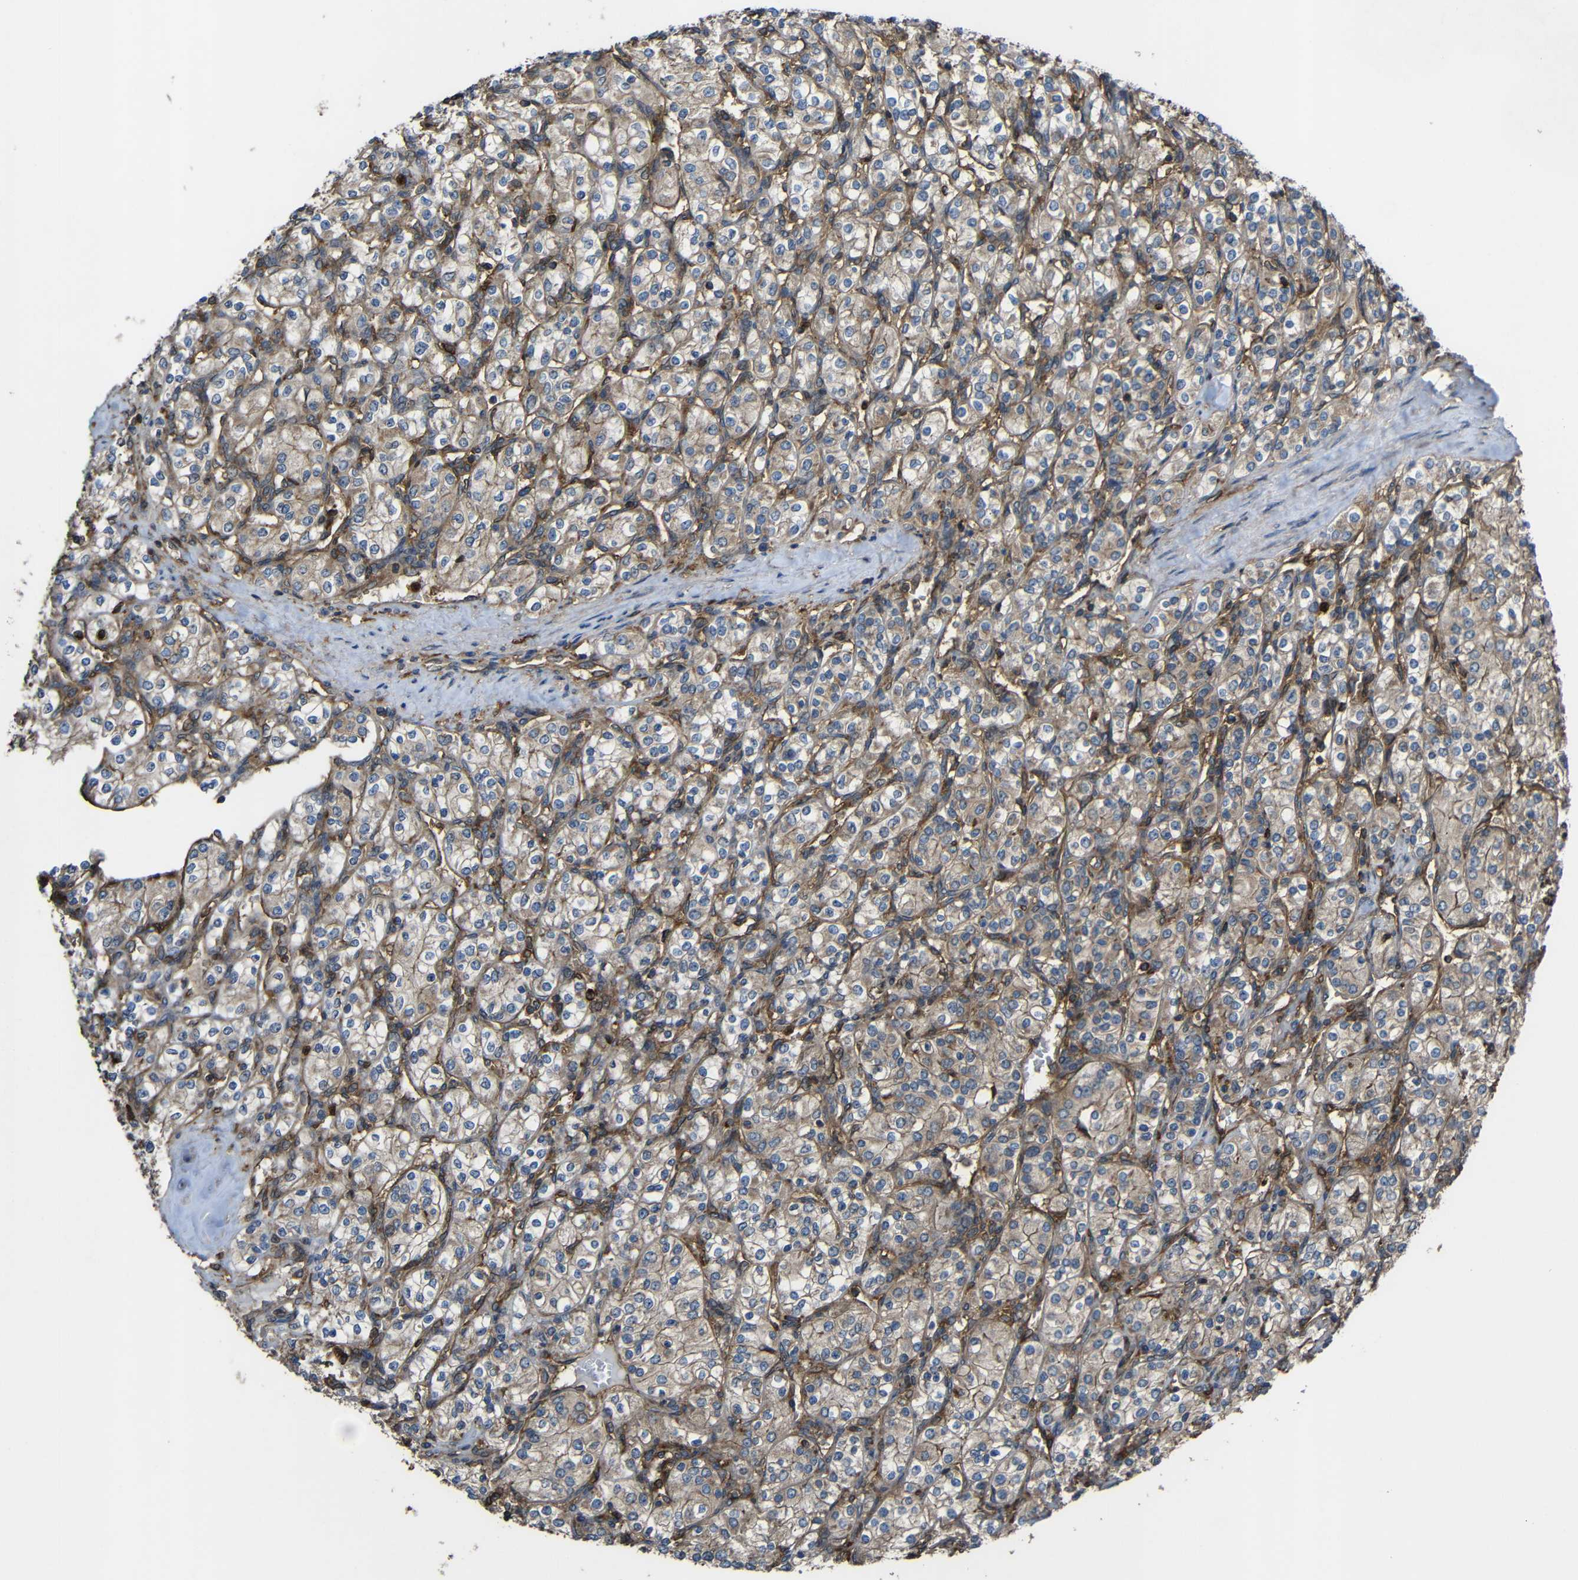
{"staining": {"intensity": "weak", "quantity": "25%-75%", "location": "cytoplasmic/membranous"}, "tissue": "renal cancer", "cell_type": "Tumor cells", "image_type": "cancer", "snomed": [{"axis": "morphology", "description": "Adenocarcinoma, NOS"}, {"axis": "topography", "description": "Kidney"}], "caption": "Protein staining by immunohistochemistry shows weak cytoplasmic/membranous positivity in approximately 25%-75% of tumor cells in renal cancer.", "gene": "TREM2", "patient": {"sex": "male", "age": 77}}